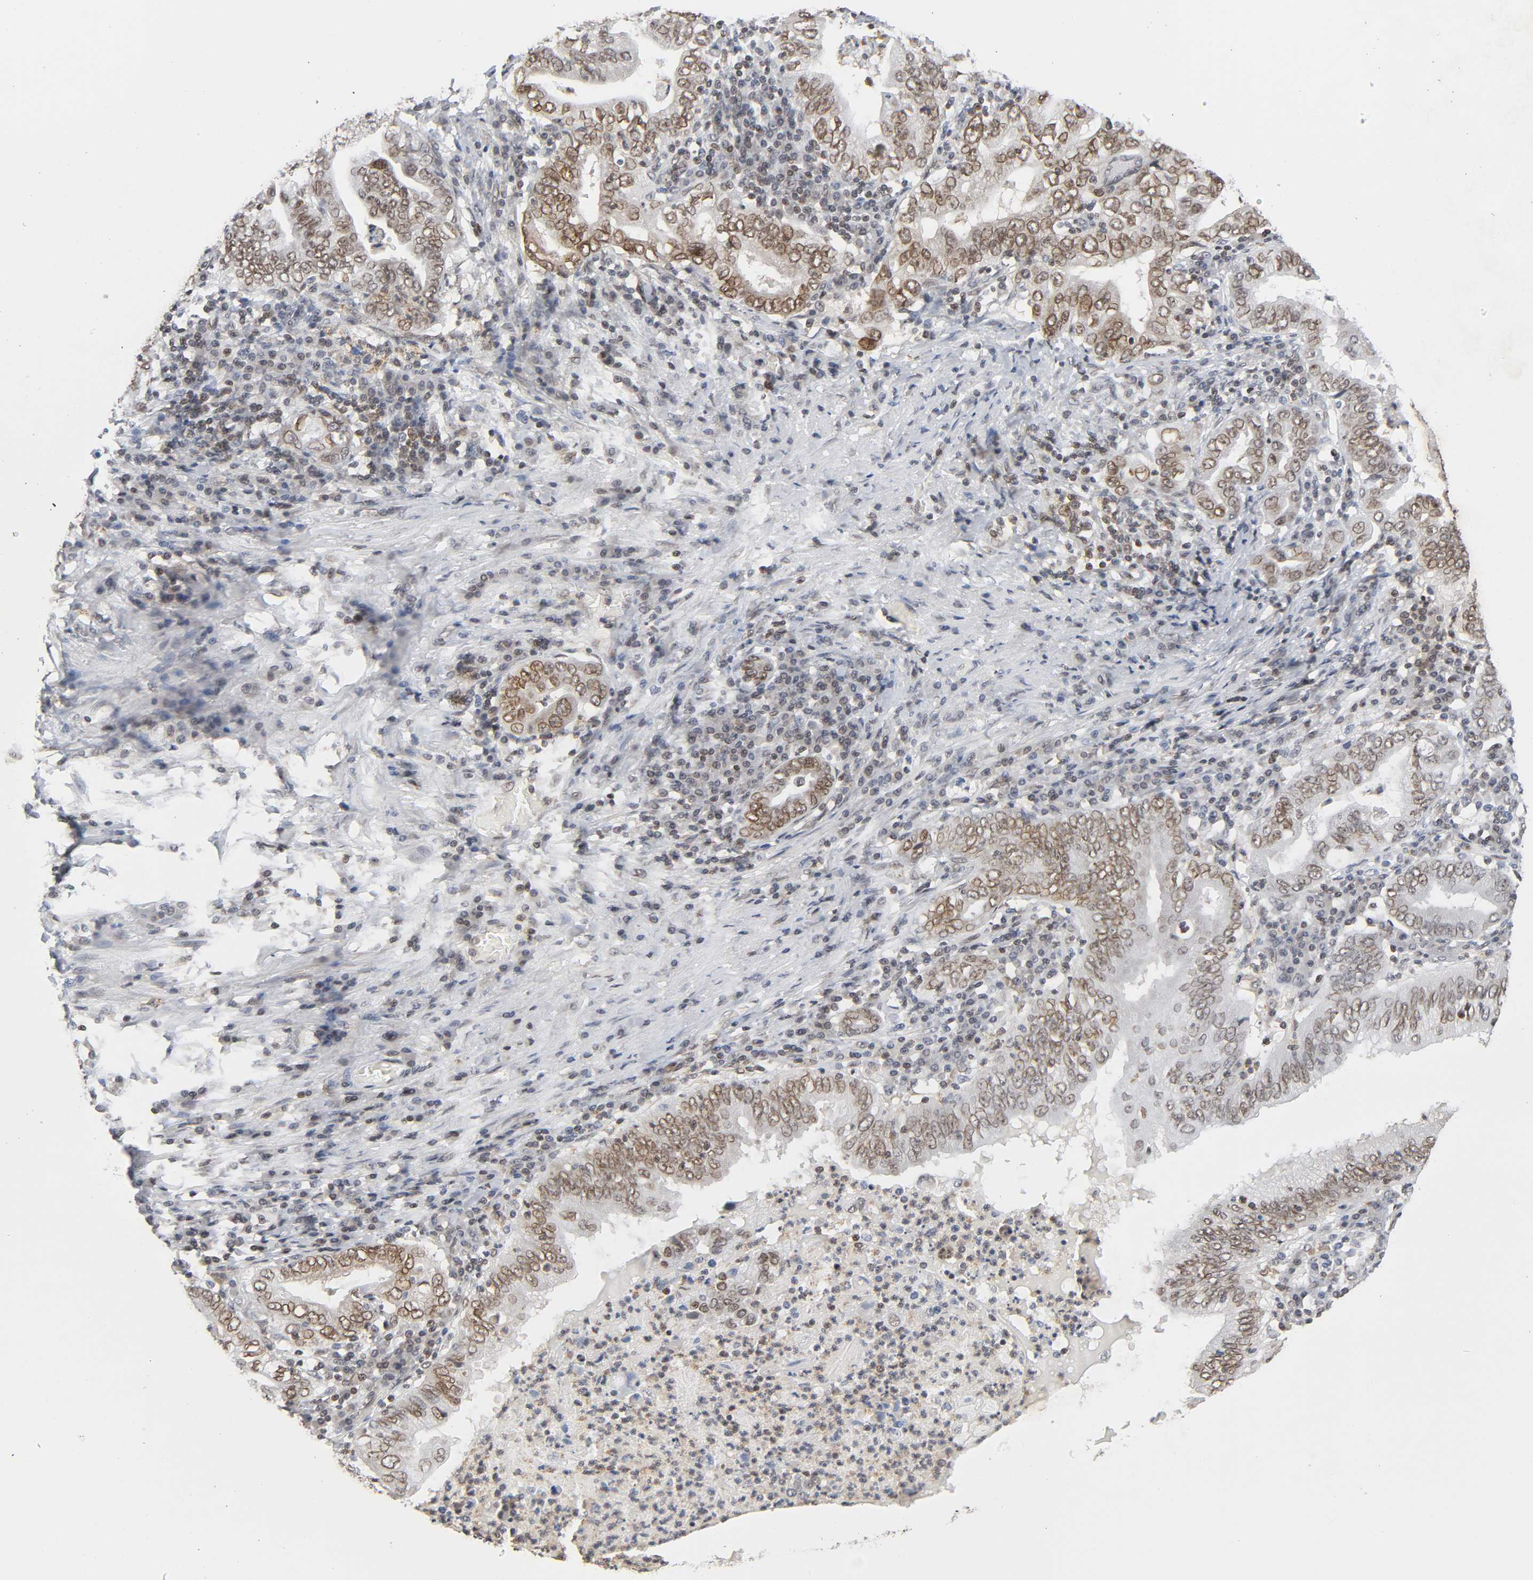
{"staining": {"intensity": "moderate", "quantity": ">75%", "location": "cytoplasmic/membranous,nuclear"}, "tissue": "stomach cancer", "cell_type": "Tumor cells", "image_type": "cancer", "snomed": [{"axis": "morphology", "description": "Normal tissue, NOS"}, {"axis": "morphology", "description": "Adenocarcinoma, NOS"}, {"axis": "topography", "description": "Esophagus"}, {"axis": "topography", "description": "Stomach, upper"}, {"axis": "topography", "description": "Peripheral nerve tissue"}], "caption": "The histopathology image reveals immunohistochemical staining of stomach cancer (adenocarcinoma). There is moderate cytoplasmic/membranous and nuclear expression is identified in approximately >75% of tumor cells.", "gene": "SUMO1", "patient": {"sex": "male", "age": 62}}